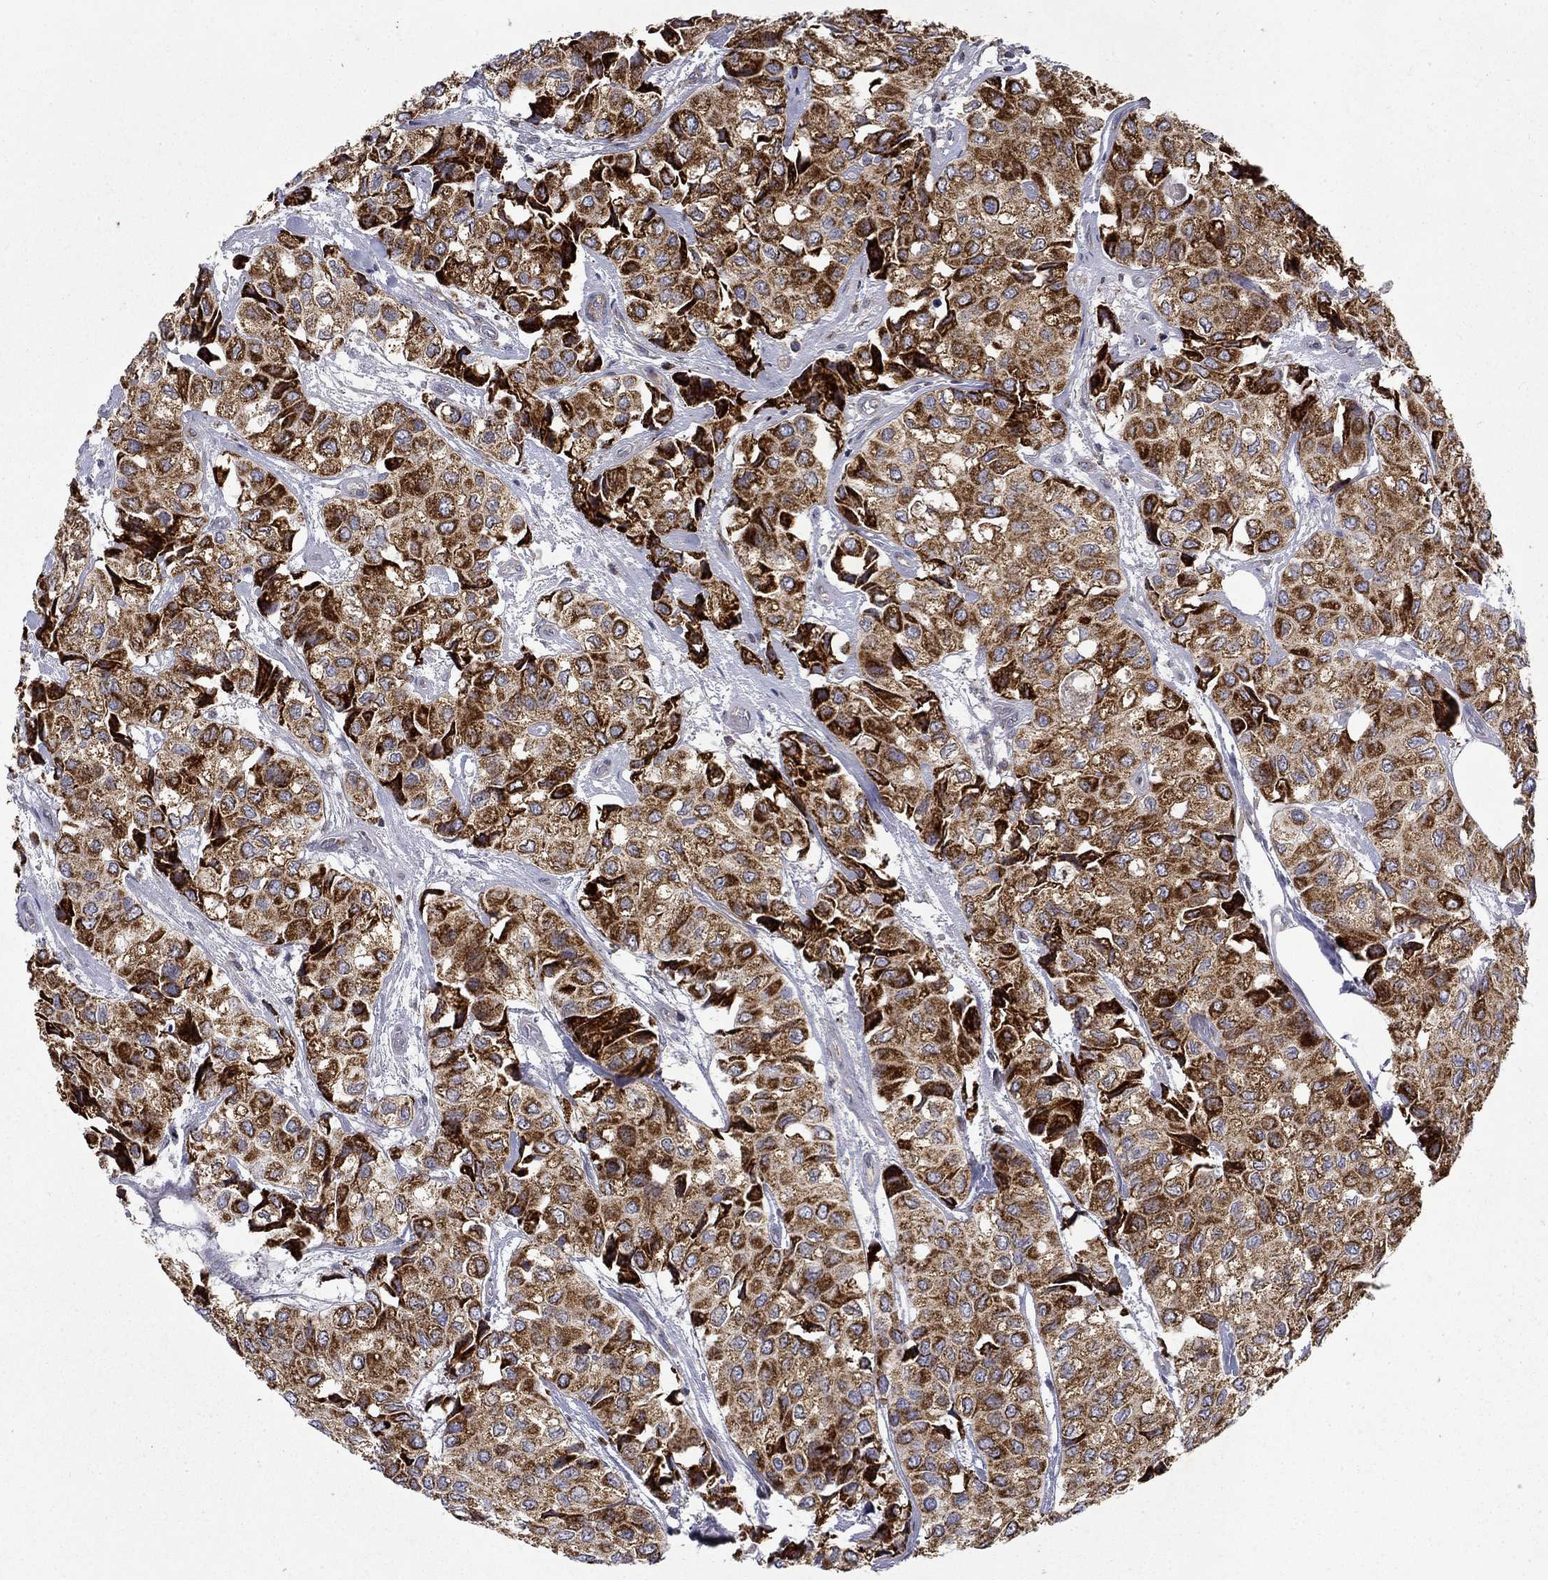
{"staining": {"intensity": "strong", "quantity": ">75%", "location": "cytoplasmic/membranous"}, "tissue": "urothelial cancer", "cell_type": "Tumor cells", "image_type": "cancer", "snomed": [{"axis": "morphology", "description": "Urothelial carcinoma, High grade"}, {"axis": "topography", "description": "Urinary bladder"}], "caption": "Immunohistochemical staining of human high-grade urothelial carcinoma demonstrates high levels of strong cytoplasmic/membranous protein expression in approximately >75% of tumor cells. The staining is performed using DAB (3,3'-diaminobenzidine) brown chromogen to label protein expression. The nuclei are counter-stained blue using hematoxylin.", "gene": "PCBP3", "patient": {"sex": "male", "age": 73}}